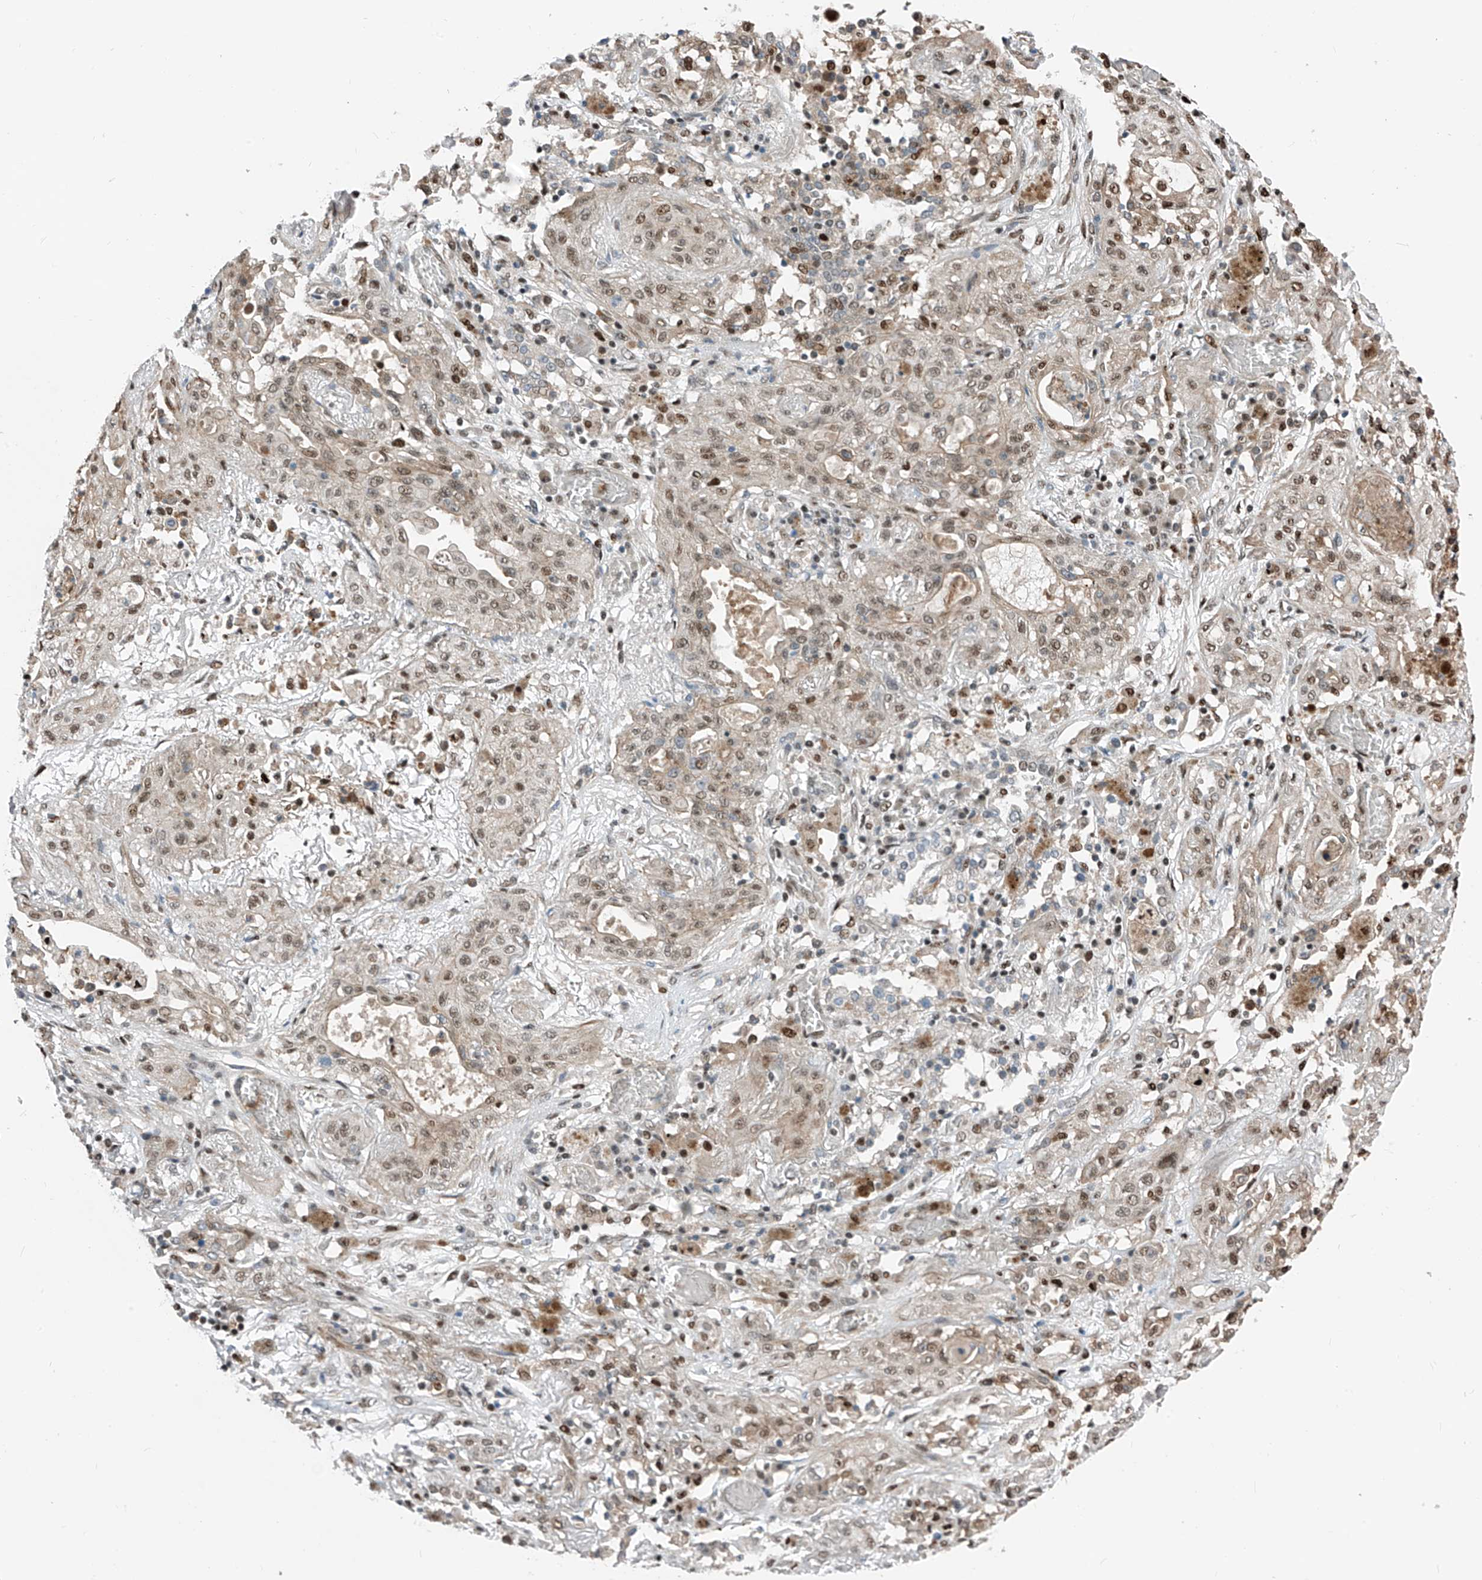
{"staining": {"intensity": "weak", "quantity": ">75%", "location": "nuclear"}, "tissue": "lung cancer", "cell_type": "Tumor cells", "image_type": "cancer", "snomed": [{"axis": "morphology", "description": "Squamous cell carcinoma, NOS"}, {"axis": "topography", "description": "Lung"}], "caption": "A histopathology image of lung cancer (squamous cell carcinoma) stained for a protein reveals weak nuclear brown staining in tumor cells. The protein is stained brown, and the nuclei are stained in blue (DAB (3,3'-diaminobenzidine) IHC with brightfield microscopy, high magnification).", "gene": "RBP7", "patient": {"sex": "female", "age": 47}}